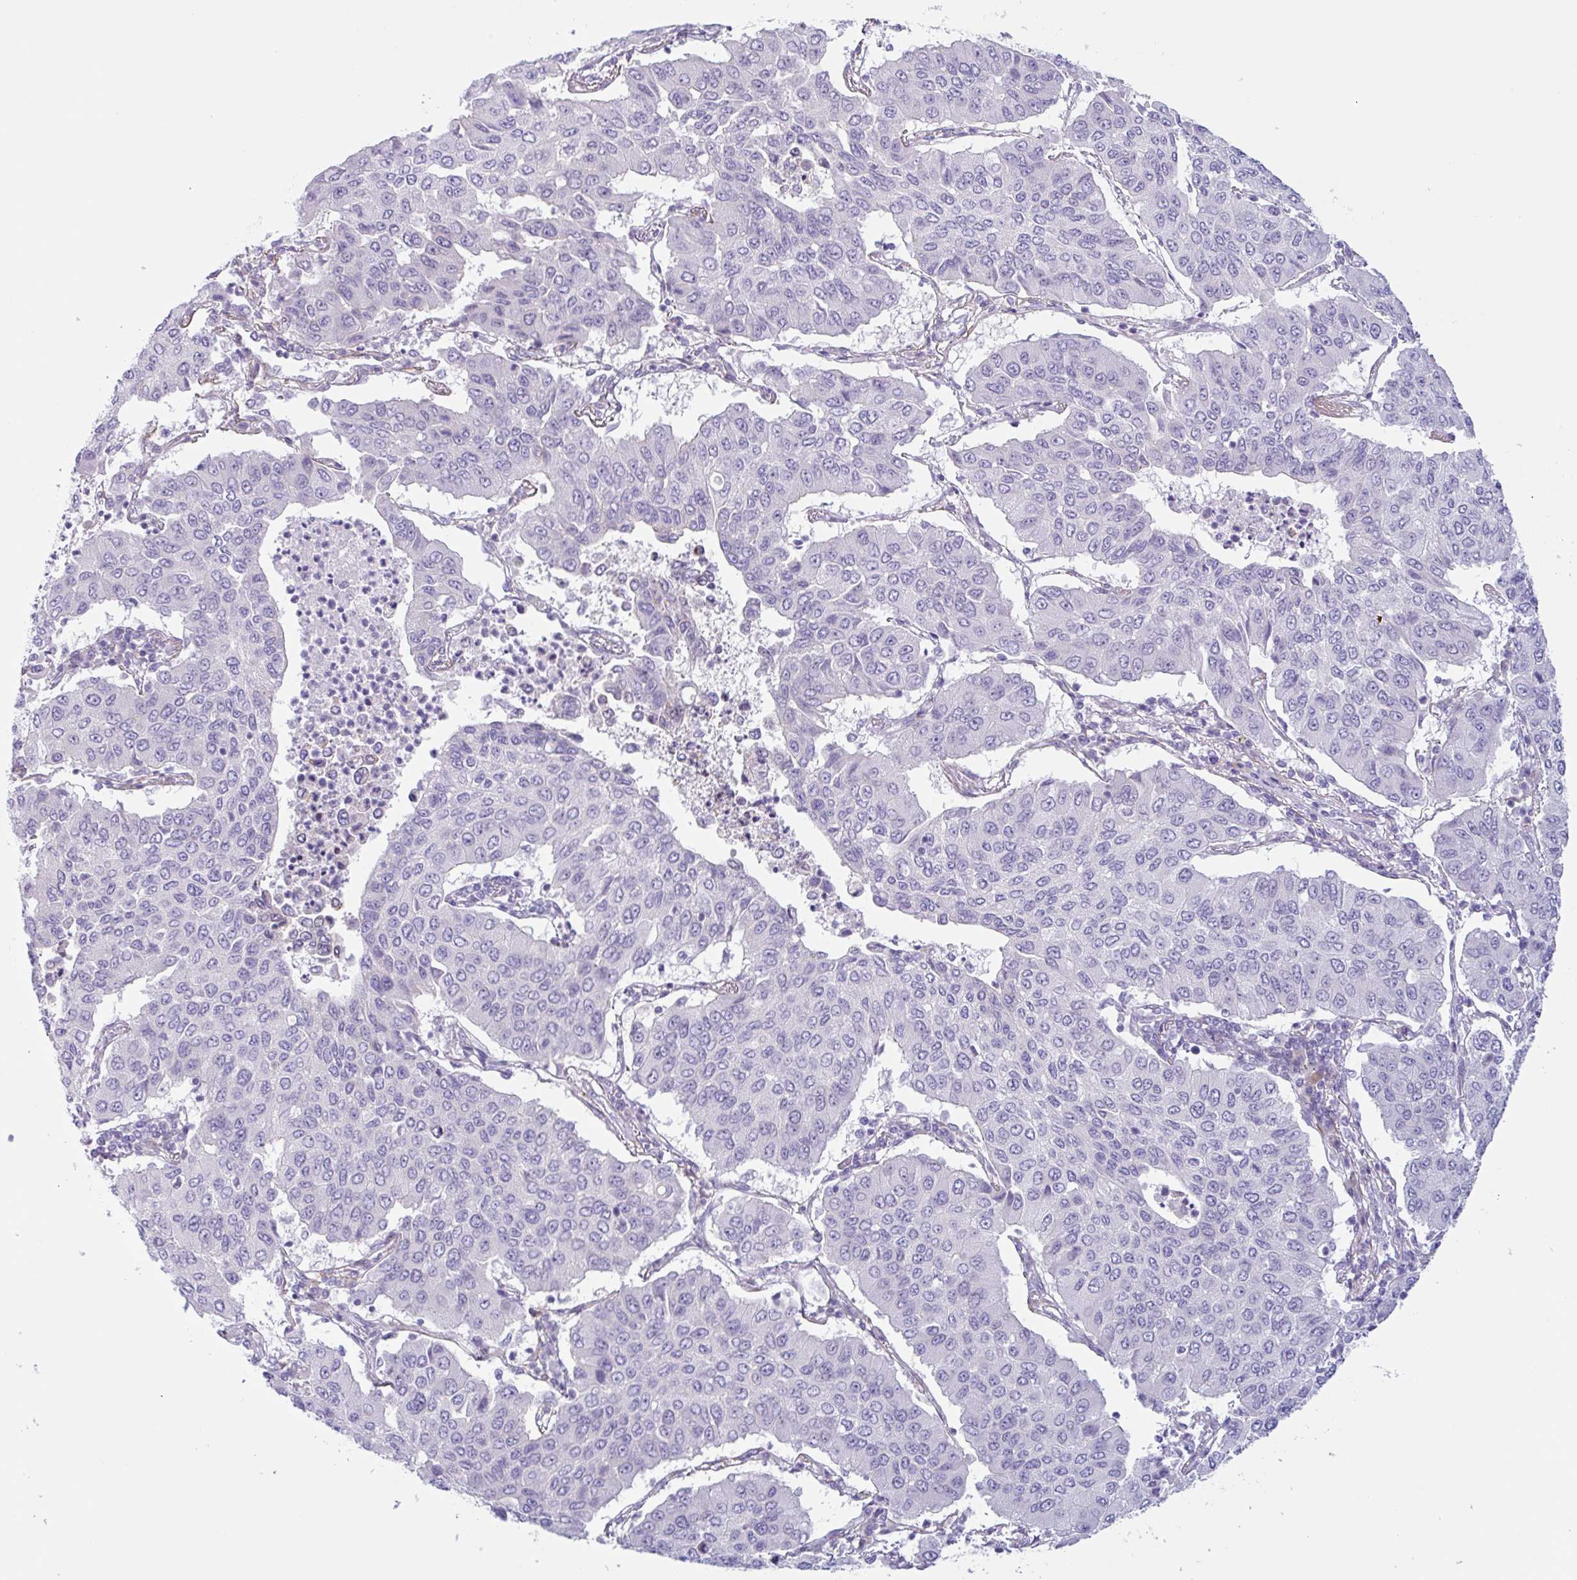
{"staining": {"intensity": "negative", "quantity": "none", "location": "none"}, "tissue": "lung cancer", "cell_type": "Tumor cells", "image_type": "cancer", "snomed": [{"axis": "morphology", "description": "Squamous cell carcinoma, NOS"}, {"axis": "topography", "description": "Lung"}], "caption": "DAB (3,3'-diaminobenzidine) immunohistochemical staining of human lung cancer (squamous cell carcinoma) displays no significant expression in tumor cells.", "gene": "MYH10", "patient": {"sex": "male", "age": 74}}